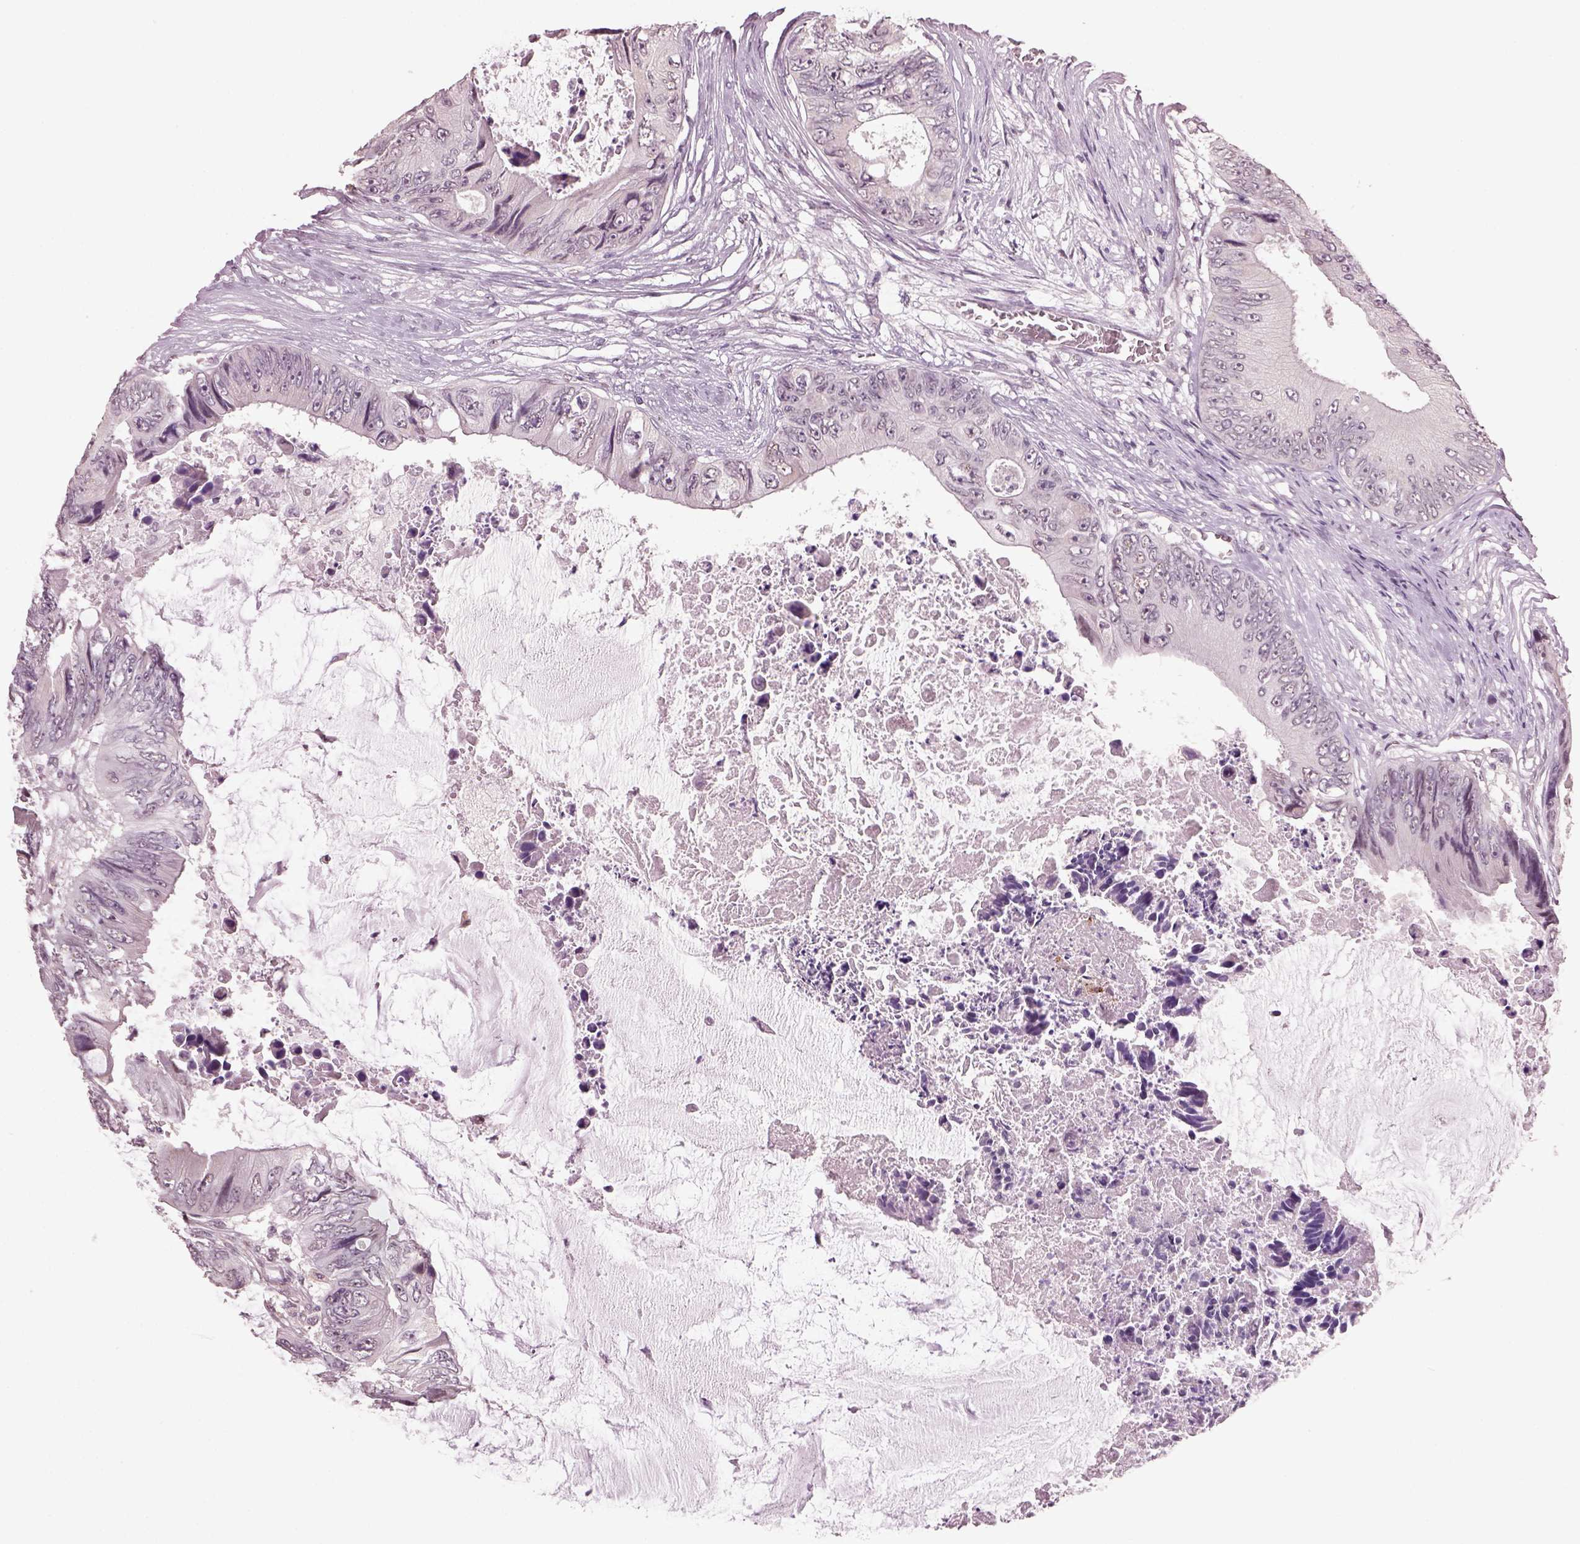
{"staining": {"intensity": "negative", "quantity": "none", "location": "none"}, "tissue": "colorectal cancer", "cell_type": "Tumor cells", "image_type": "cancer", "snomed": [{"axis": "morphology", "description": "Adenocarcinoma, NOS"}, {"axis": "topography", "description": "Rectum"}], "caption": "DAB immunohistochemical staining of colorectal adenocarcinoma displays no significant staining in tumor cells.", "gene": "NAT8", "patient": {"sex": "male", "age": 63}}